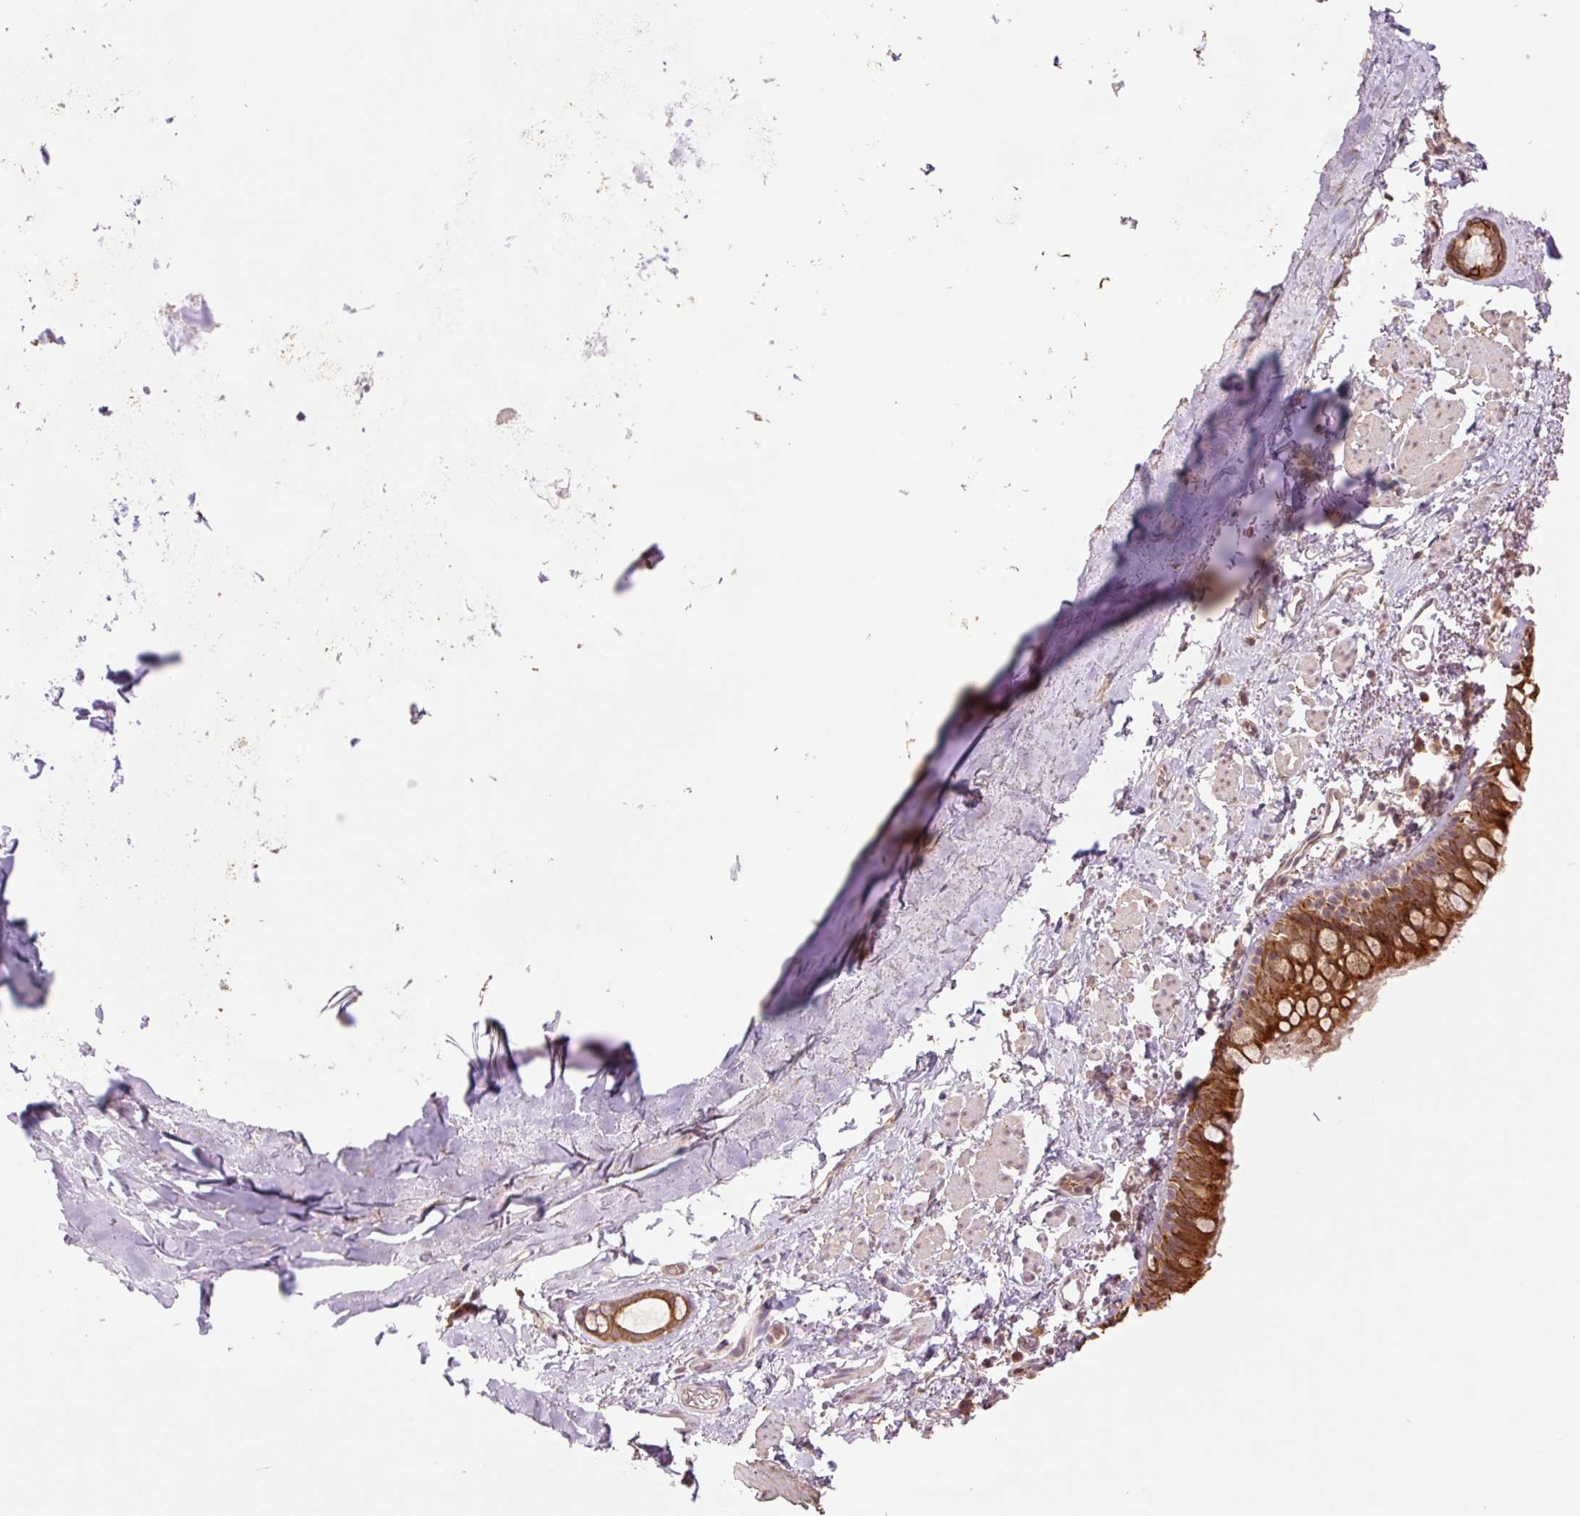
{"staining": {"intensity": "strong", "quantity": ">75%", "location": "cytoplasmic/membranous"}, "tissue": "bronchus", "cell_type": "Respiratory epithelial cells", "image_type": "normal", "snomed": [{"axis": "morphology", "description": "Normal tissue, NOS"}, {"axis": "topography", "description": "Bronchus"}], "caption": "Immunohistochemistry (DAB (3,3'-diaminobenzidine)) staining of benign bronchus displays strong cytoplasmic/membranous protein positivity in about >75% of respiratory epithelial cells.", "gene": "YJU2B", "patient": {"sex": "male", "age": 67}}